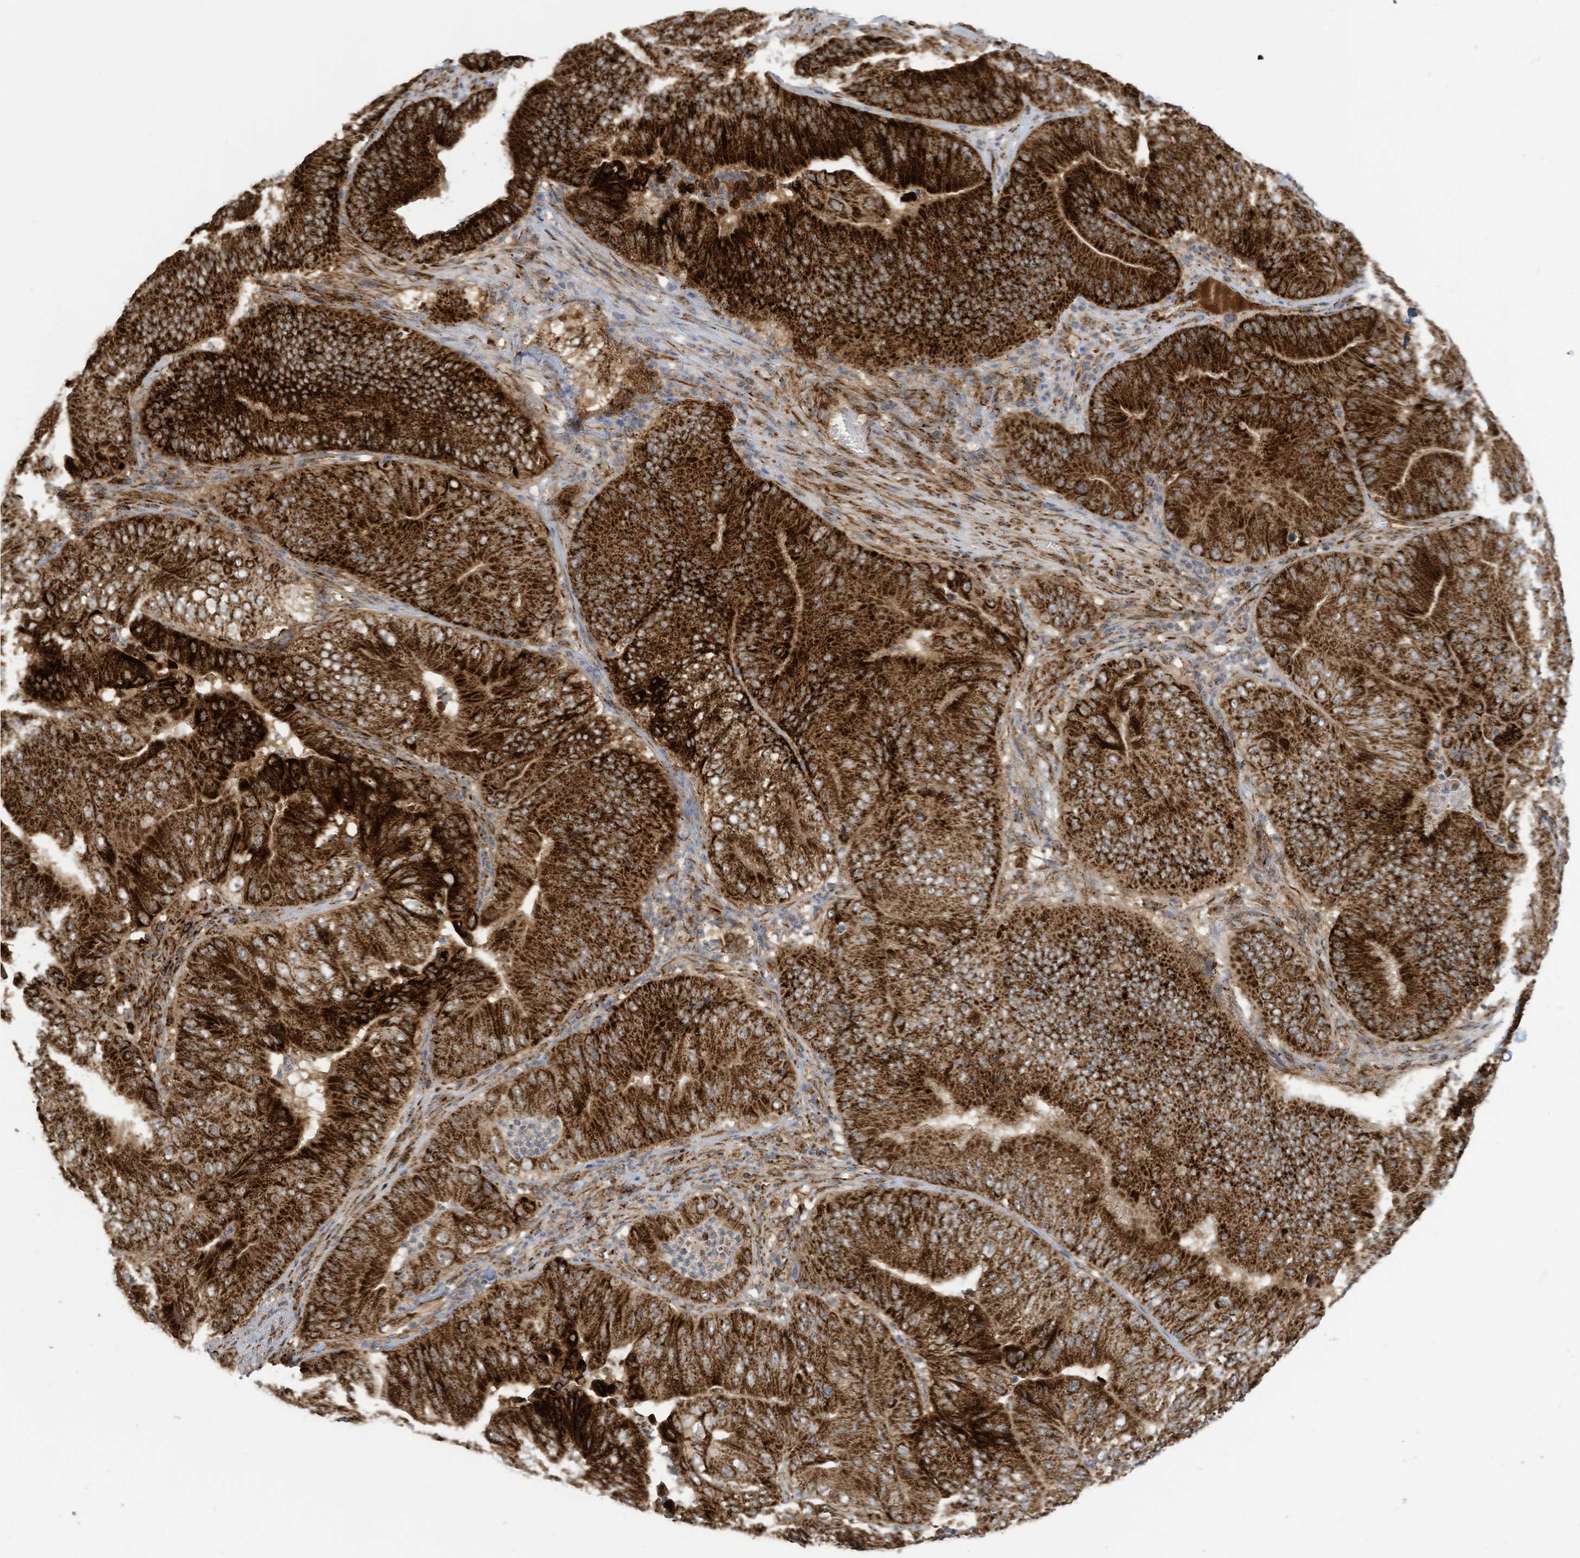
{"staining": {"intensity": "strong", "quantity": ">75%", "location": "cytoplasmic/membranous"}, "tissue": "pancreatic cancer", "cell_type": "Tumor cells", "image_type": "cancer", "snomed": [{"axis": "morphology", "description": "Adenocarcinoma, NOS"}, {"axis": "topography", "description": "Pancreas"}], "caption": "The image displays a brown stain indicating the presence of a protein in the cytoplasmic/membranous of tumor cells in adenocarcinoma (pancreatic). The protein of interest is shown in brown color, while the nuclei are stained blue.", "gene": "COX10", "patient": {"sex": "female", "age": 77}}